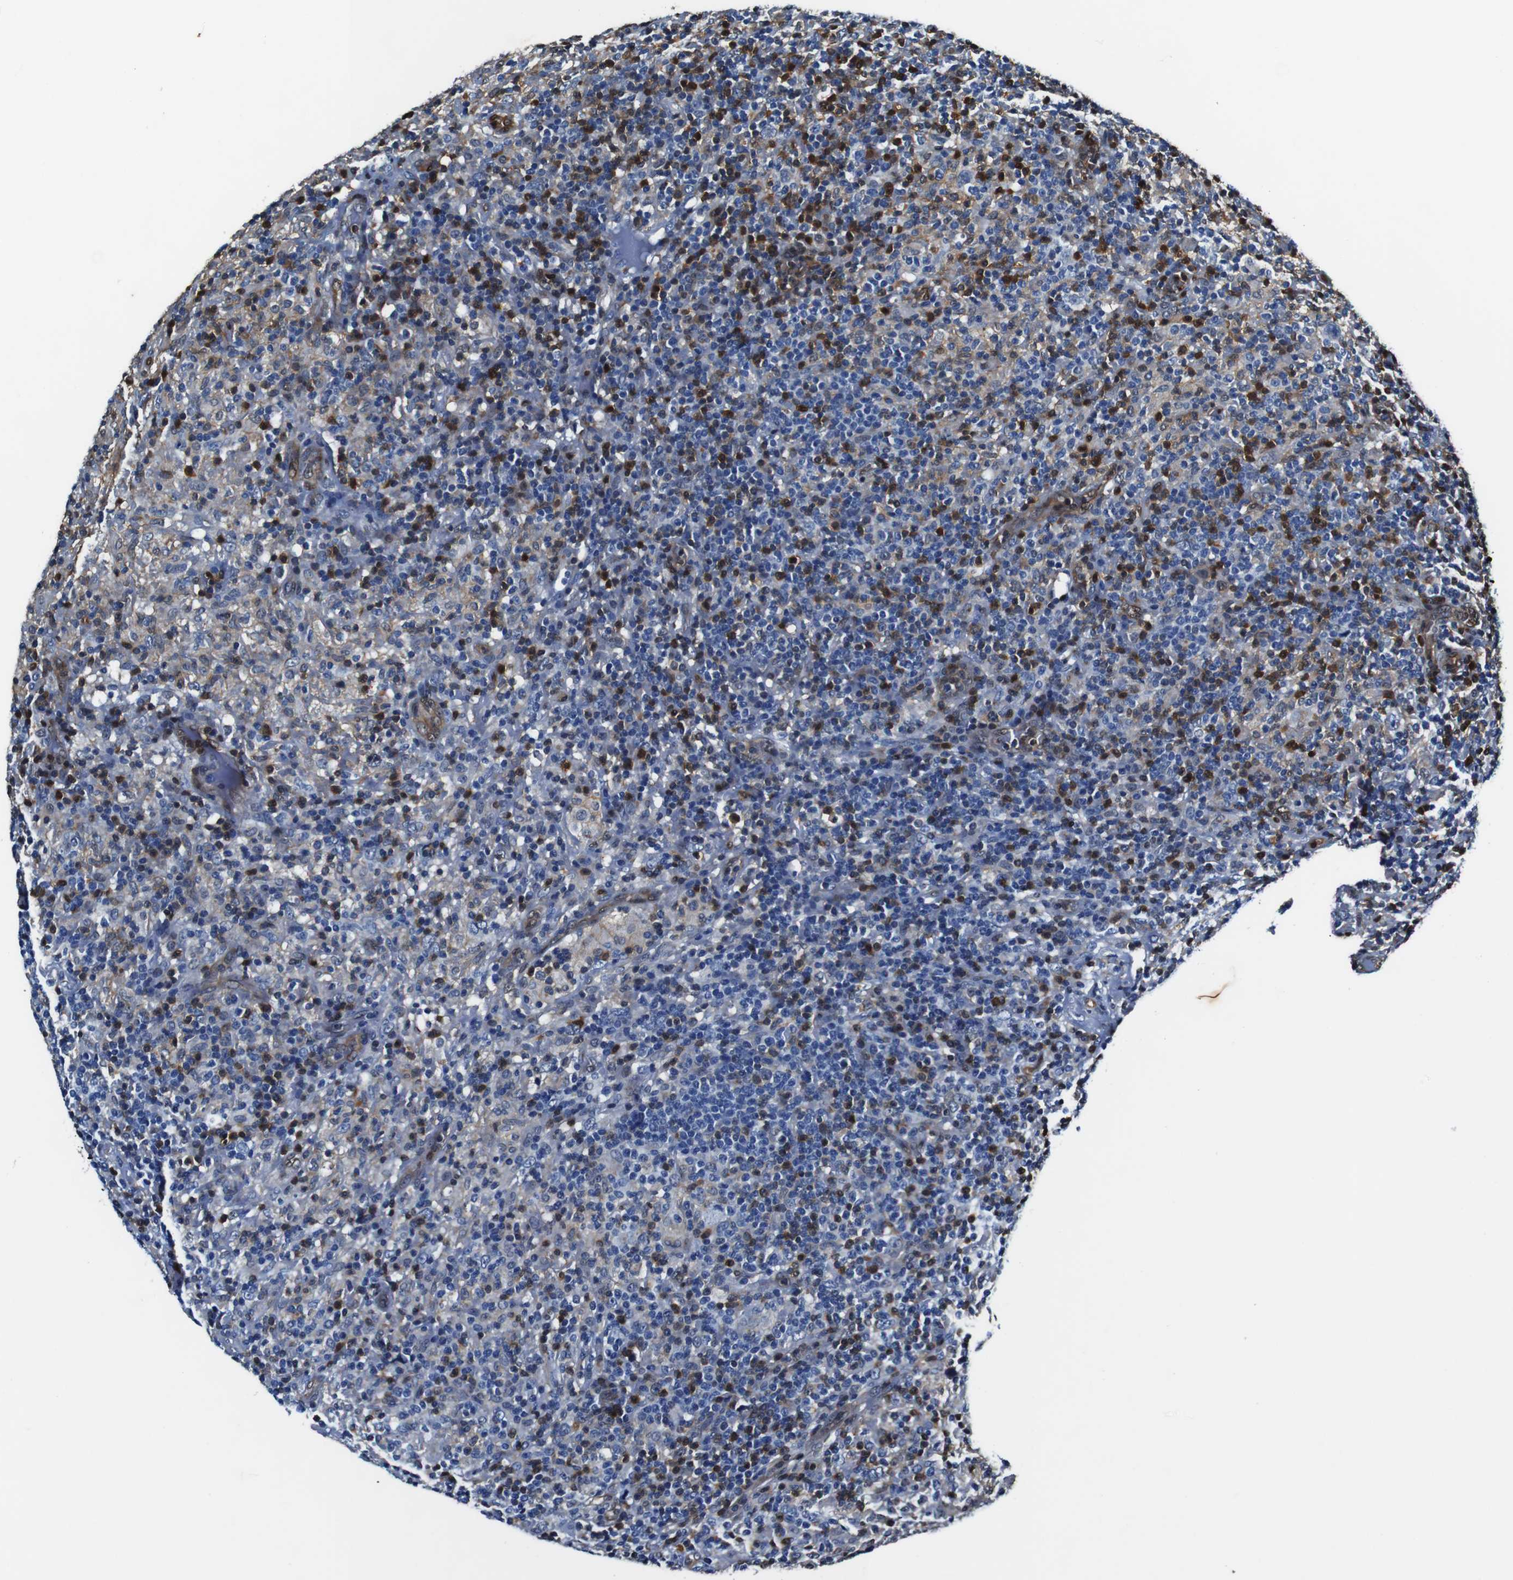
{"staining": {"intensity": "weak", "quantity": "<25%", "location": "cytoplasmic/membranous"}, "tissue": "lymphoma", "cell_type": "Tumor cells", "image_type": "cancer", "snomed": [{"axis": "morphology", "description": "Hodgkin's disease, NOS"}, {"axis": "topography", "description": "Lymph node"}], "caption": "Immunohistochemistry micrograph of human lymphoma stained for a protein (brown), which demonstrates no staining in tumor cells.", "gene": "ANXA1", "patient": {"sex": "male", "age": 70}}